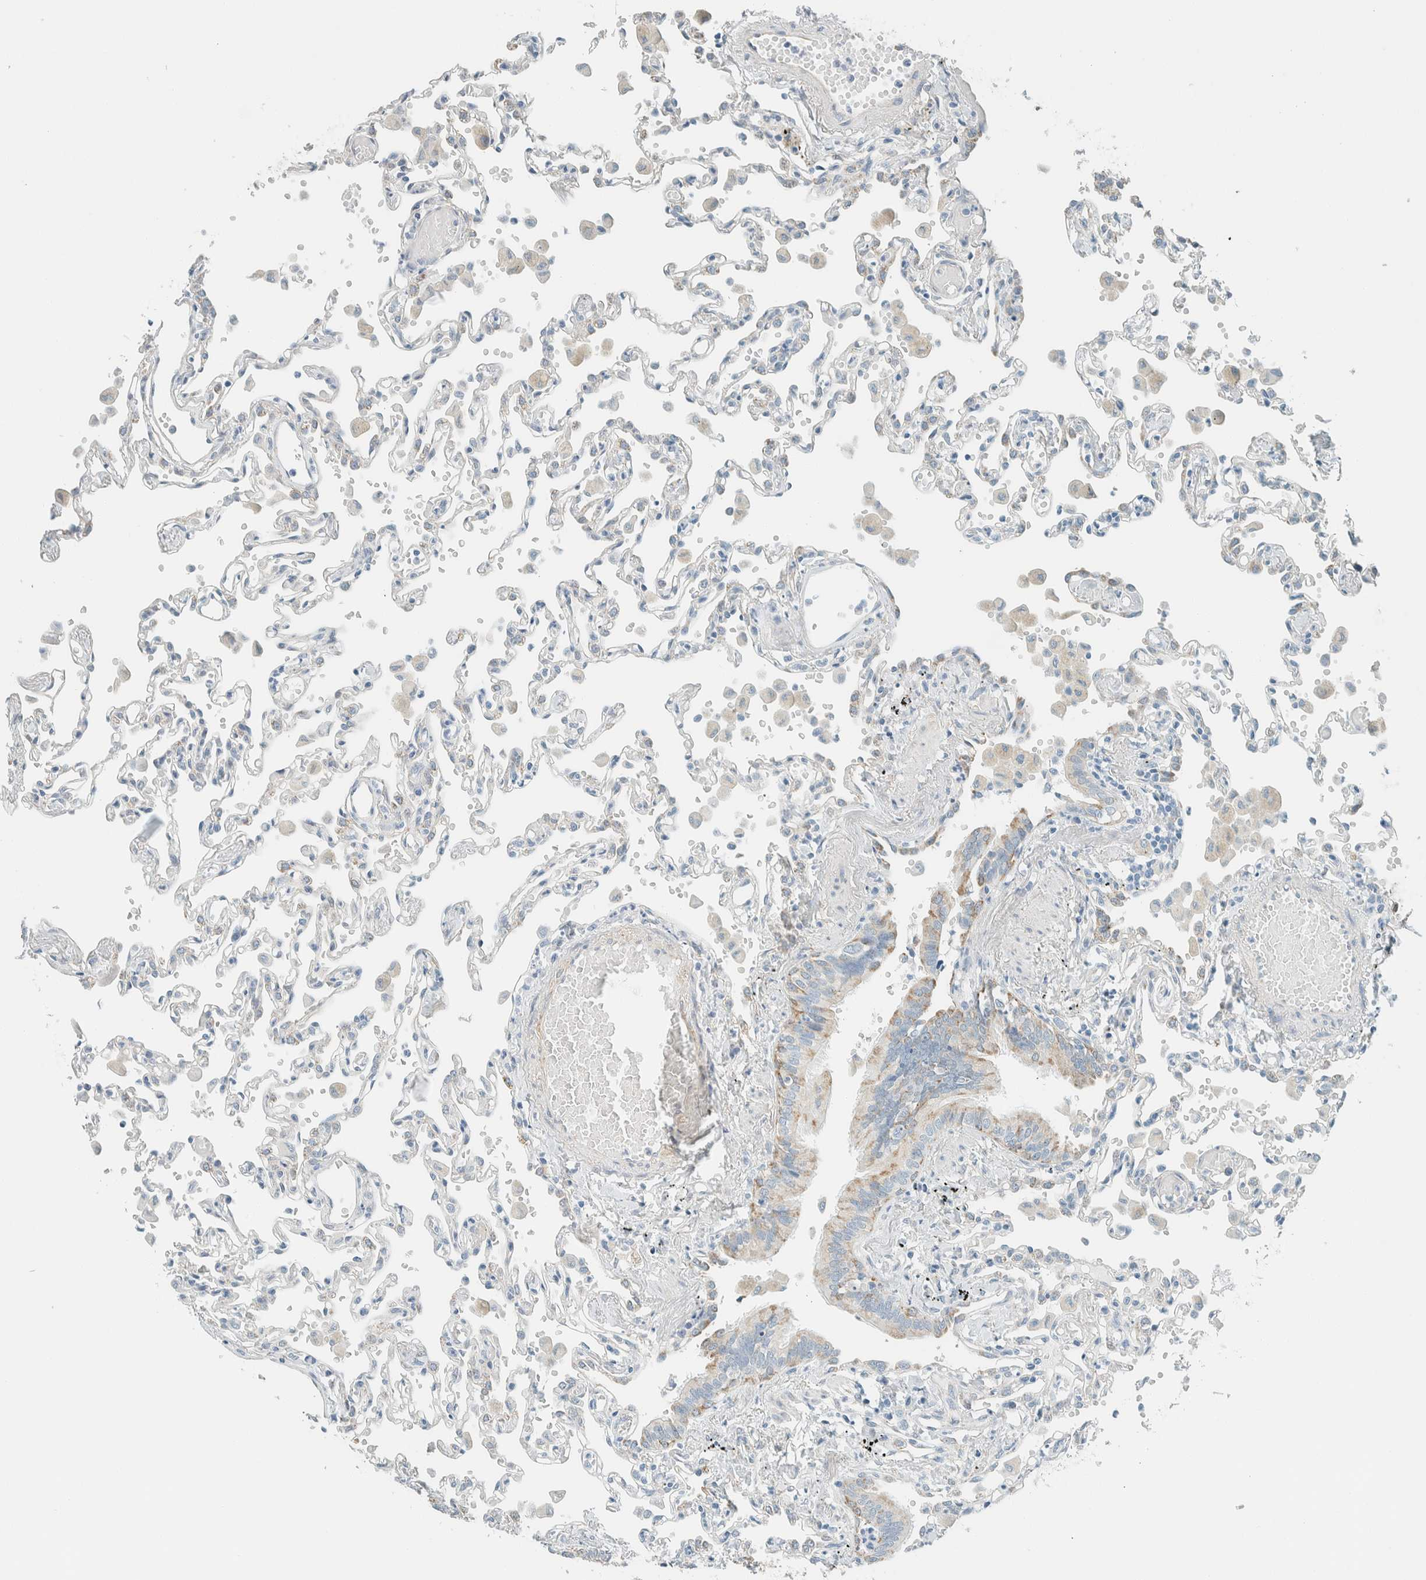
{"staining": {"intensity": "weak", "quantity": "<25%", "location": "cytoplasmic/membranous"}, "tissue": "lung", "cell_type": "Alveolar cells", "image_type": "normal", "snomed": [{"axis": "morphology", "description": "Normal tissue, NOS"}, {"axis": "topography", "description": "Bronchus"}, {"axis": "topography", "description": "Lung"}], "caption": "Immunohistochemical staining of unremarkable lung demonstrates no significant expression in alveolar cells. Nuclei are stained in blue.", "gene": "ALDH7A1", "patient": {"sex": "female", "age": 49}}